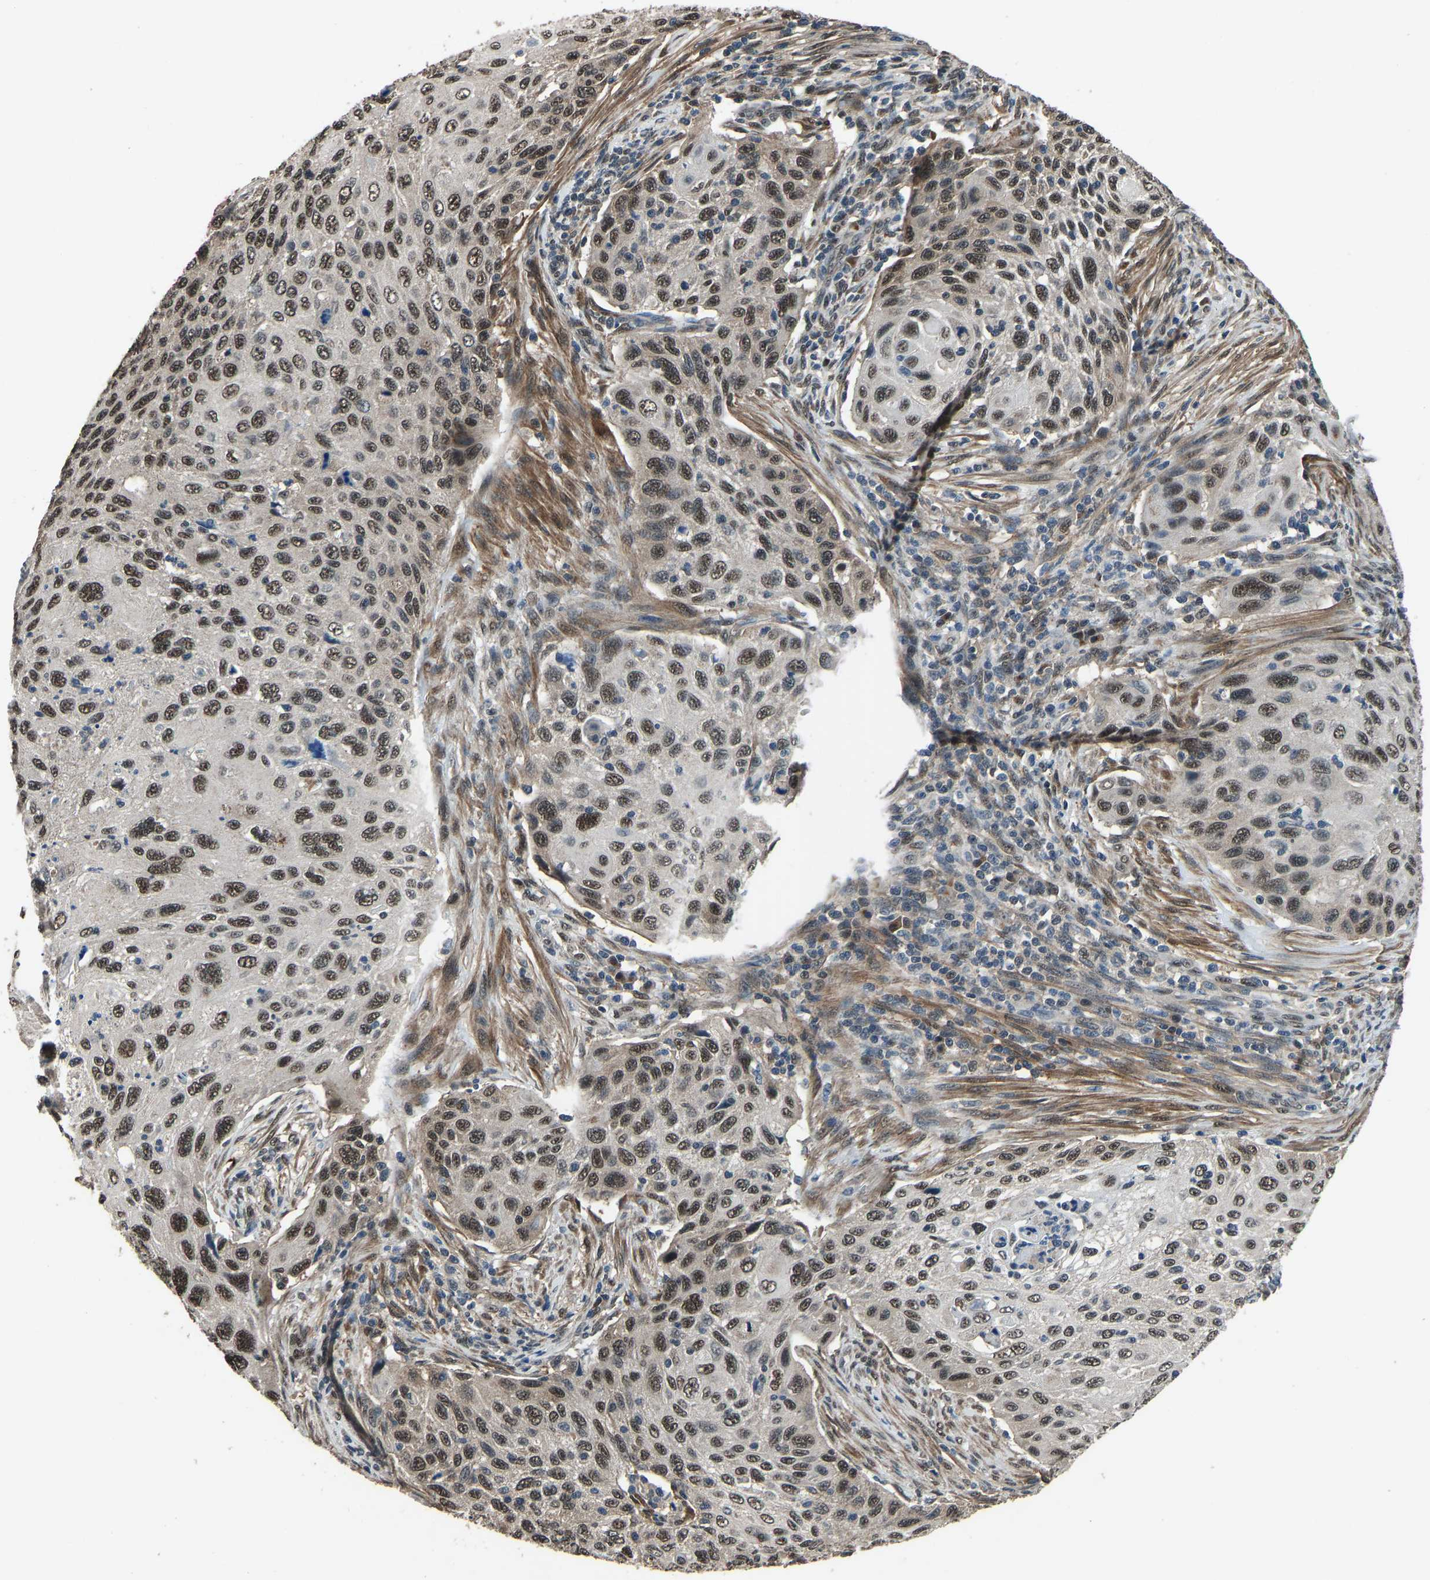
{"staining": {"intensity": "strong", "quantity": ">75%", "location": "nuclear"}, "tissue": "cervical cancer", "cell_type": "Tumor cells", "image_type": "cancer", "snomed": [{"axis": "morphology", "description": "Squamous cell carcinoma, NOS"}, {"axis": "topography", "description": "Cervix"}], "caption": "Cervical squamous cell carcinoma stained with DAB (3,3'-diaminobenzidine) immunohistochemistry exhibits high levels of strong nuclear staining in about >75% of tumor cells.", "gene": "TOX4", "patient": {"sex": "female", "age": 70}}